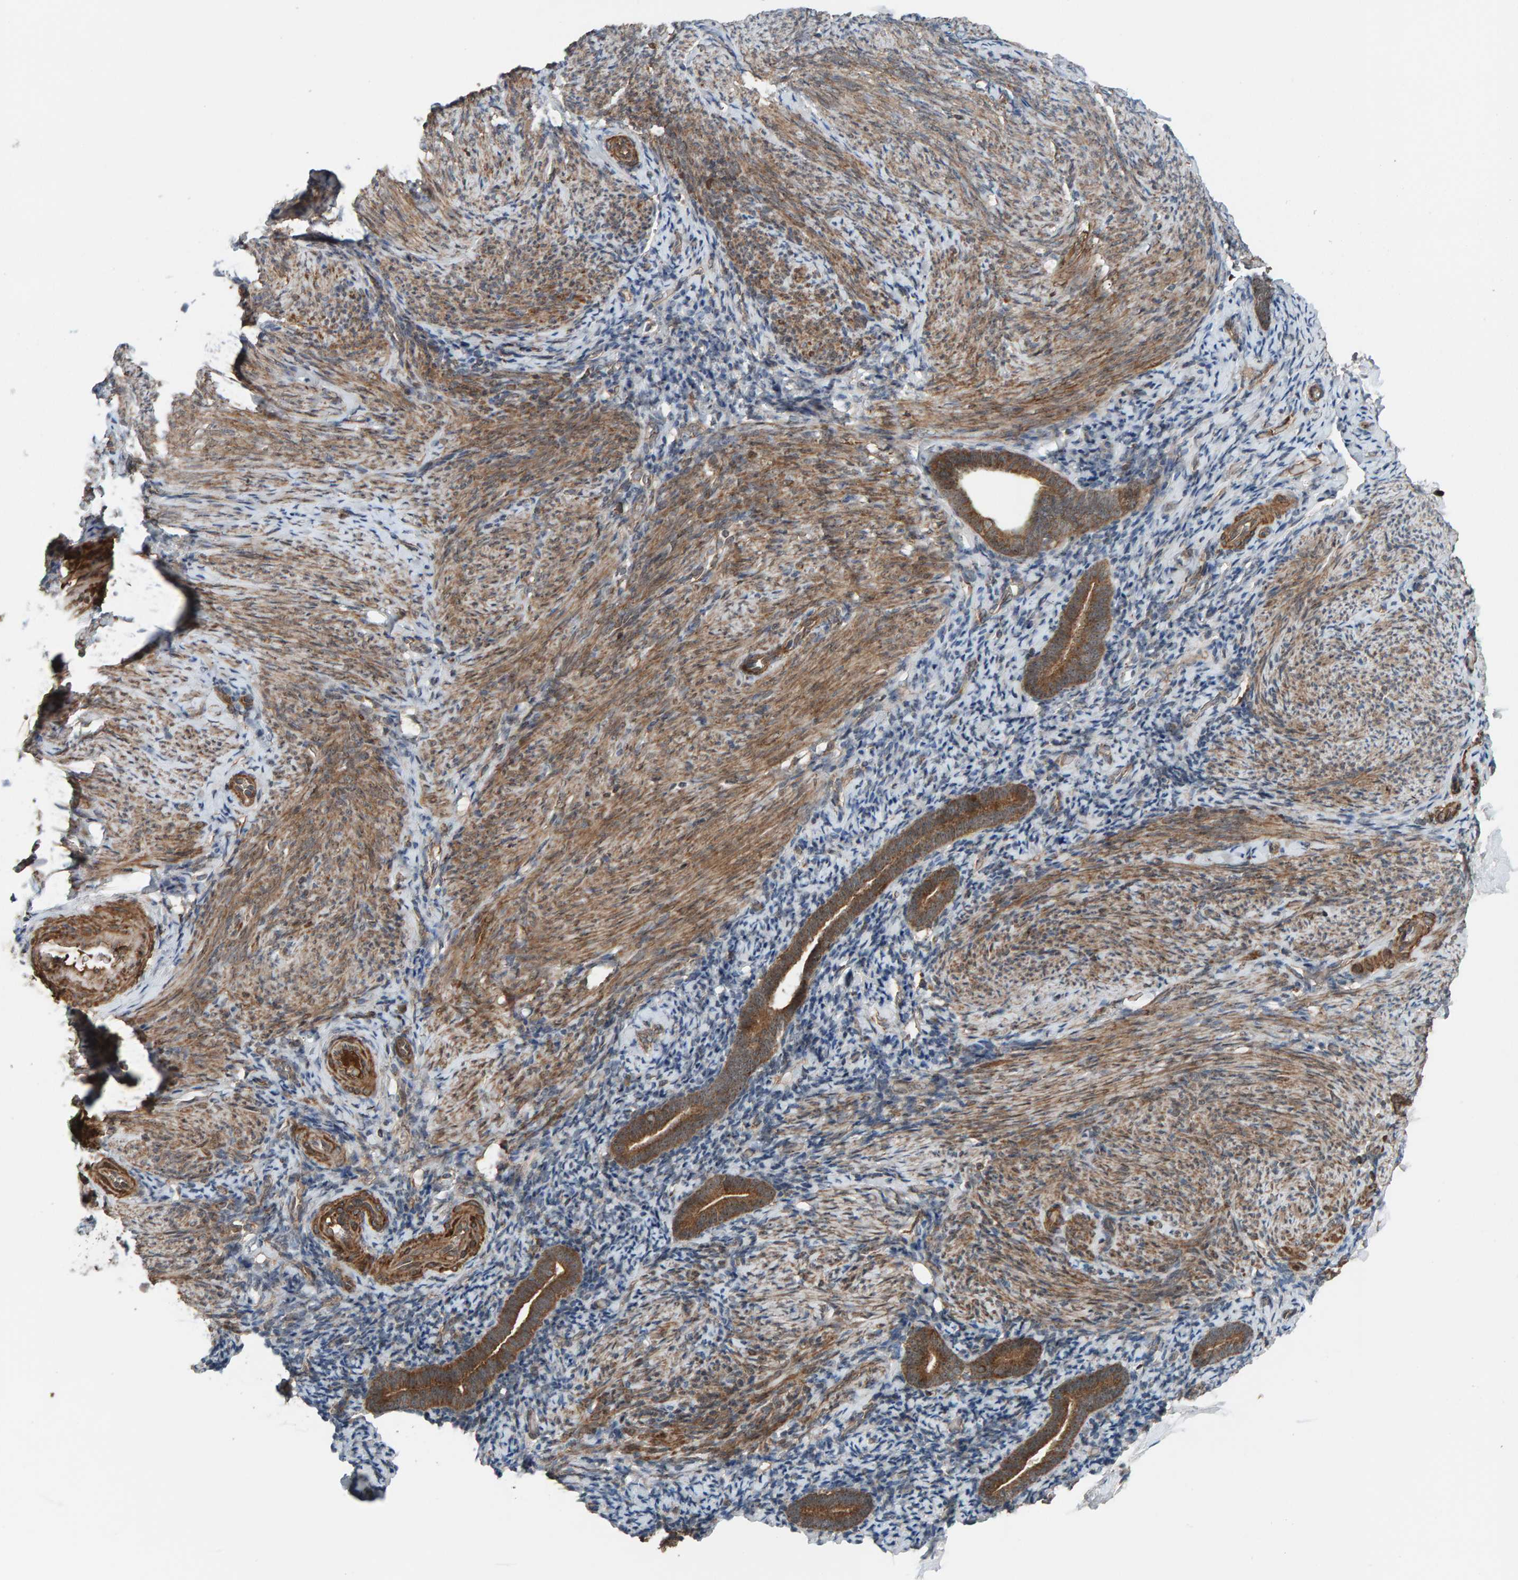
{"staining": {"intensity": "moderate", "quantity": ">75%", "location": "cytoplasmic/membranous"}, "tissue": "endometrium", "cell_type": "Cells in endometrial stroma", "image_type": "normal", "snomed": [{"axis": "morphology", "description": "Normal tissue, NOS"}, {"axis": "topography", "description": "Endometrium"}], "caption": "Moderate cytoplasmic/membranous staining is present in about >75% of cells in endometrial stroma in normal endometrium.", "gene": "CUEDC1", "patient": {"sex": "female", "age": 51}}